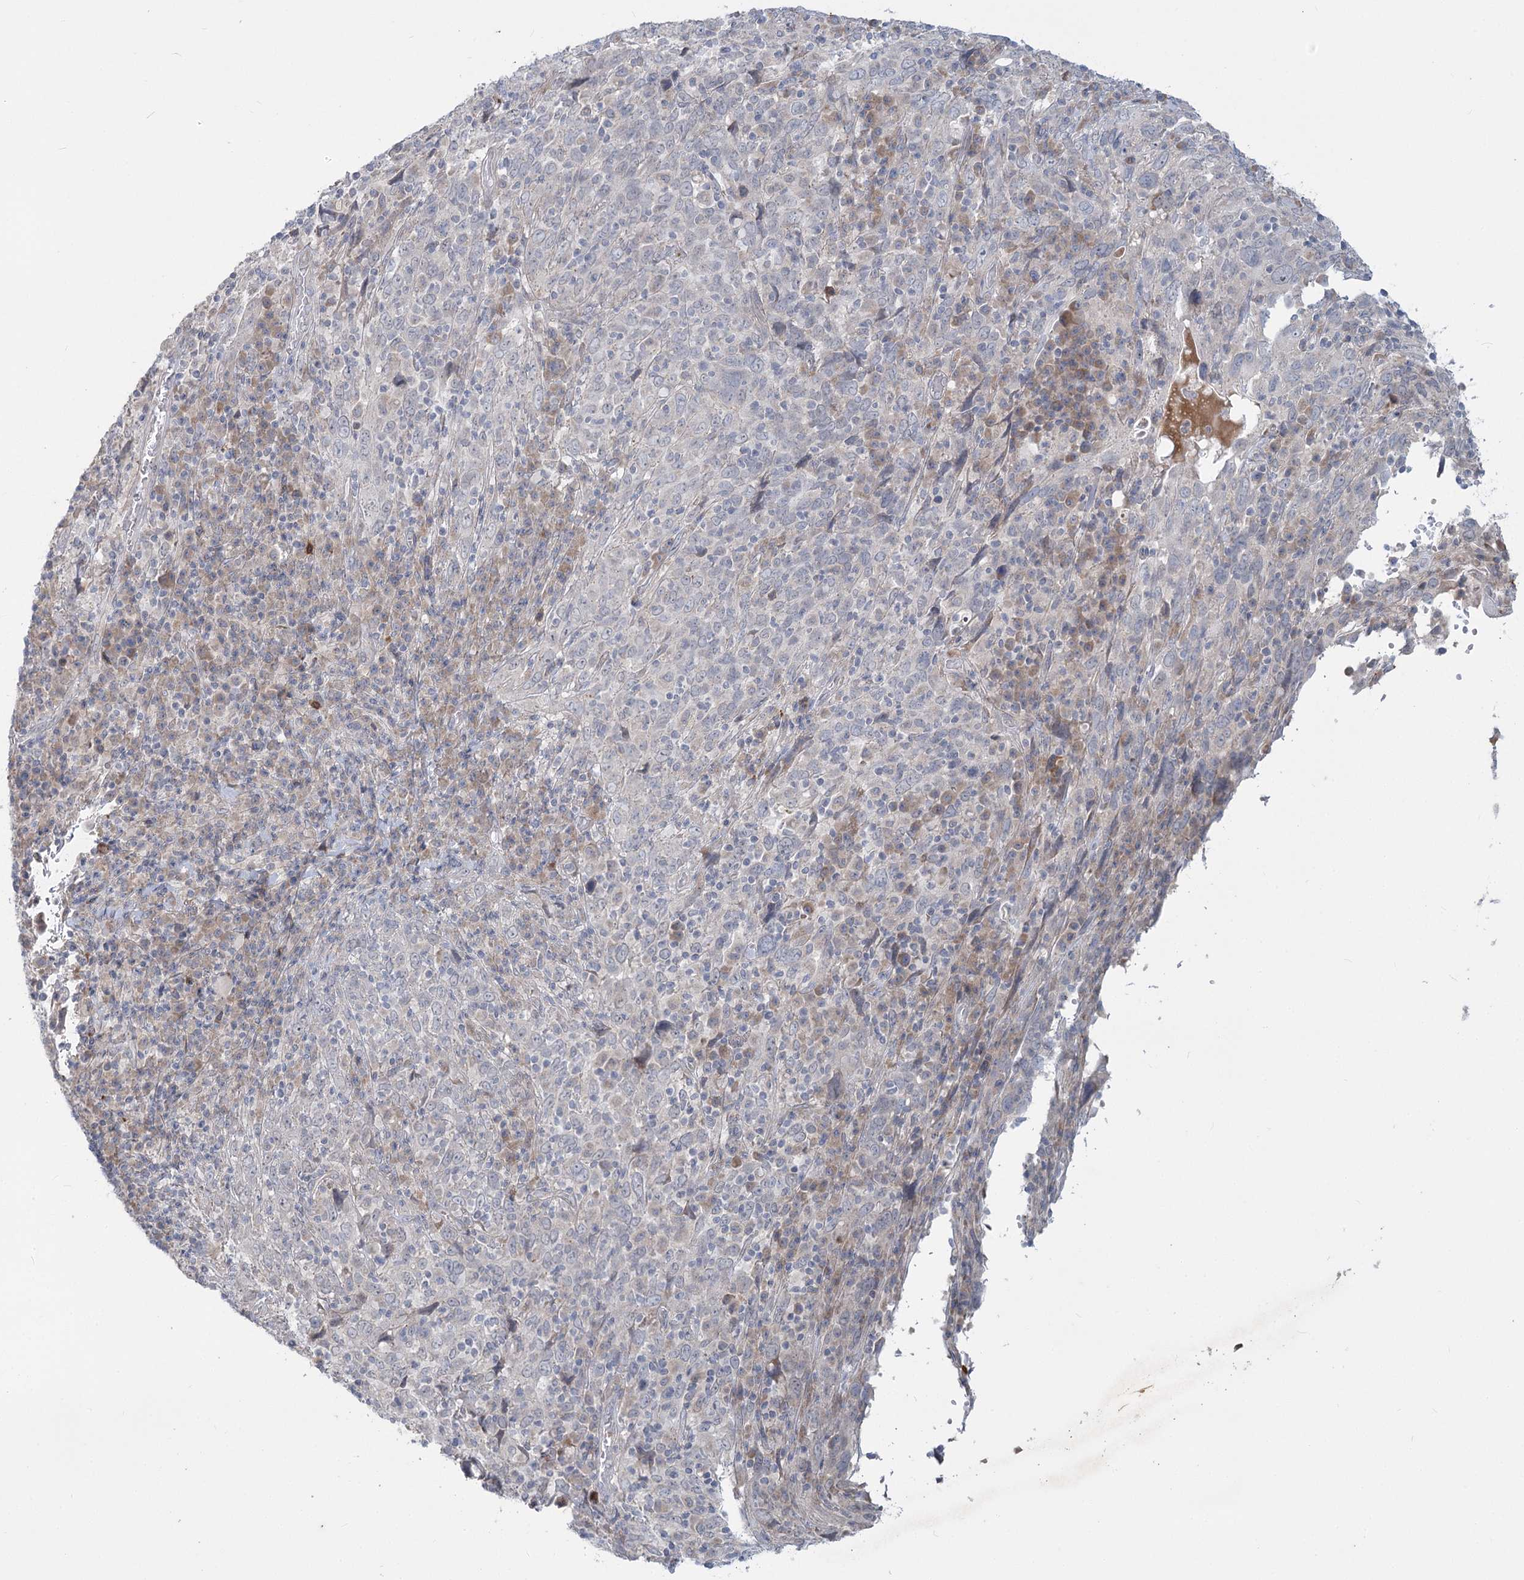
{"staining": {"intensity": "negative", "quantity": "none", "location": "none"}, "tissue": "cervical cancer", "cell_type": "Tumor cells", "image_type": "cancer", "snomed": [{"axis": "morphology", "description": "Squamous cell carcinoma, NOS"}, {"axis": "topography", "description": "Cervix"}], "caption": "Cervical squamous cell carcinoma was stained to show a protein in brown. There is no significant positivity in tumor cells. (DAB immunohistochemistry with hematoxylin counter stain).", "gene": "PLA2G12A", "patient": {"sex": "female", "age": 46}}